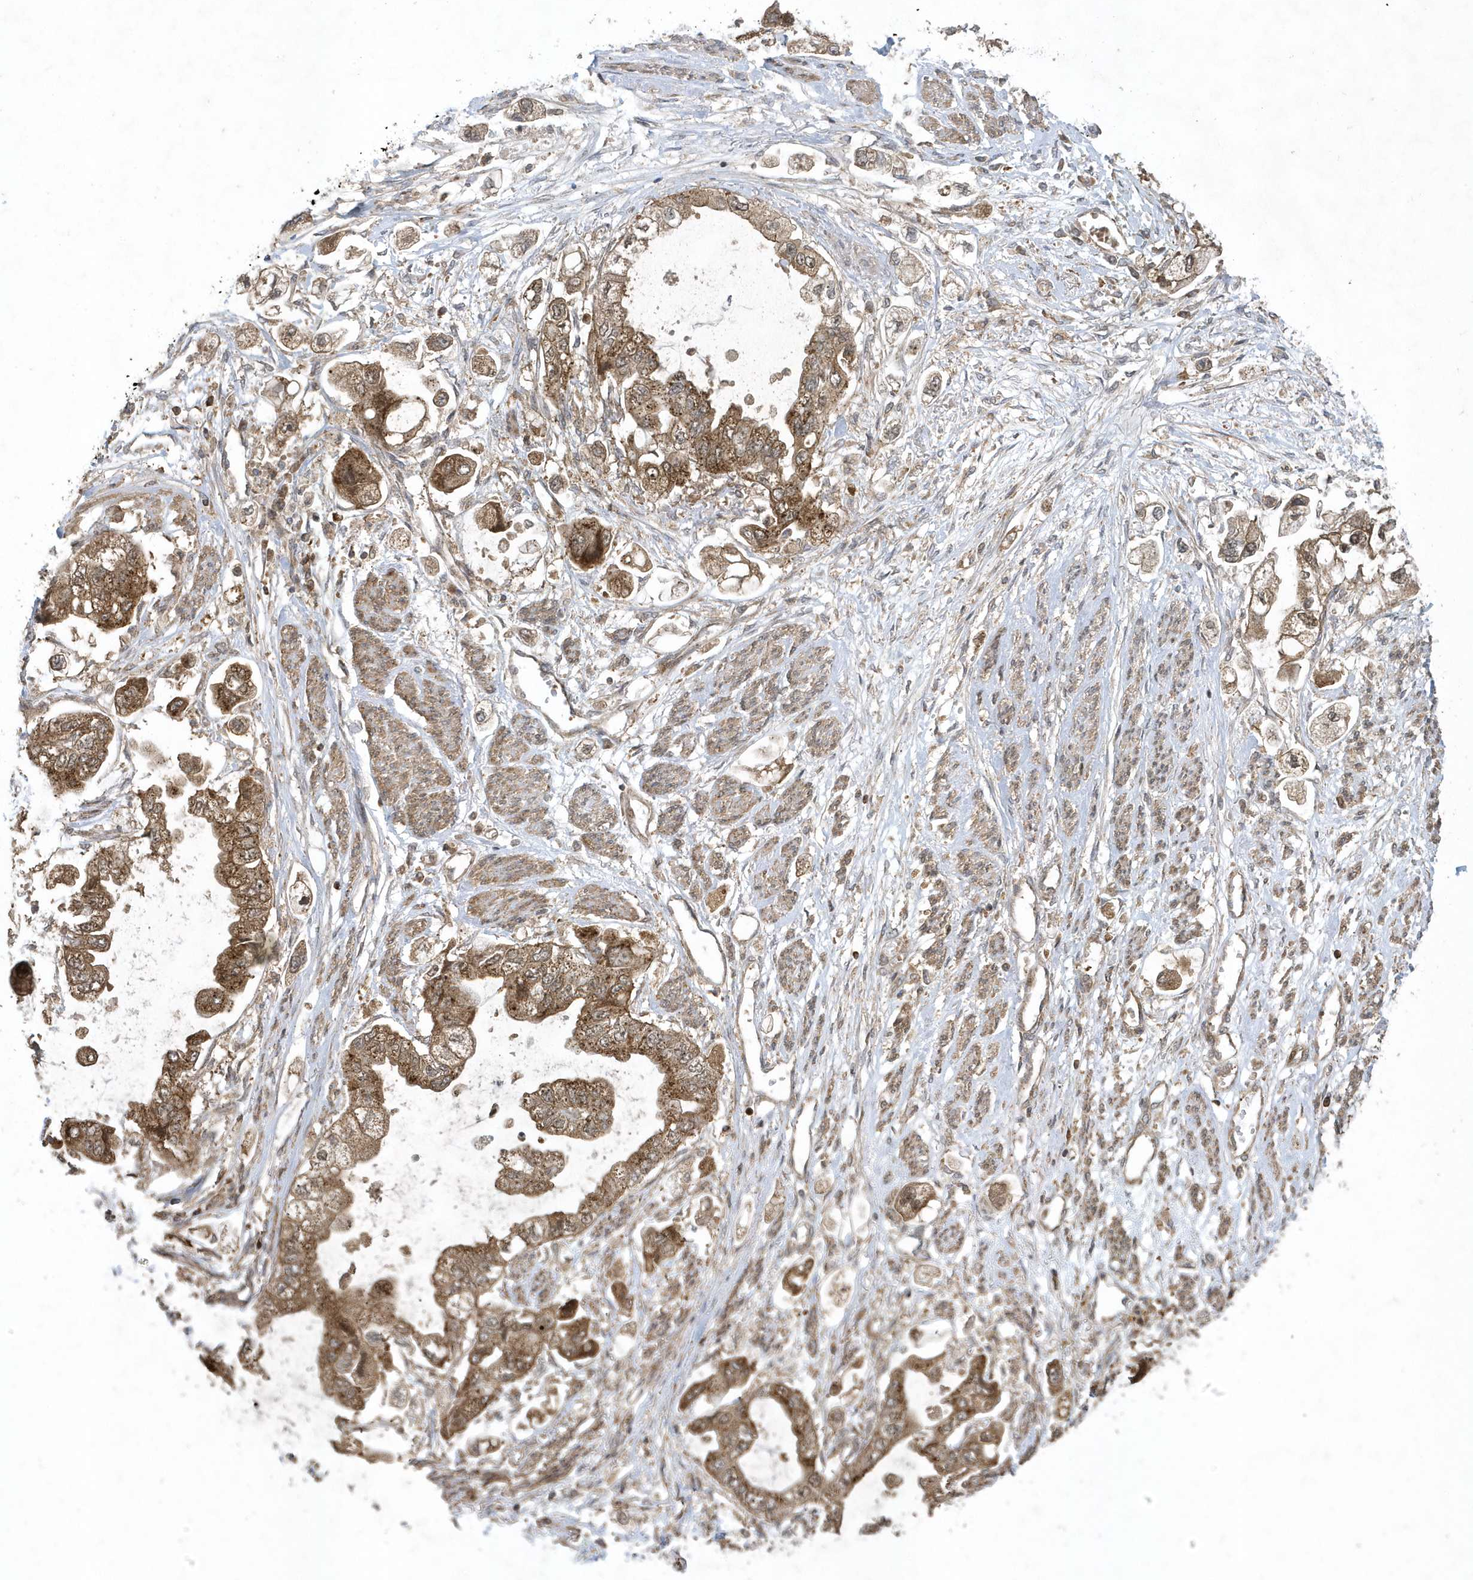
{"staining": {"intensity": "moderate", "quantity": ">75%", "location": "cytoplasmic/membranous"}, "tissue": "stomach cancer", "cell_type": "Tumor cells", "image_type": "cancer", "snomed": [{"axis": "morphology", "description": "Adenocarcinoma, NOS"}, {"axis": "topography", "description": "Stomach"}], "caption": "A high-resolution image shows immunohistochemistry (IHC) staining of stomach adenocarcinoma, which reveals moderate cytoplasmic/membranous positivity in approximately >75% of tumor cells.", "gene": "STAMBP", "patient": {"sex": "male", "age": 62}}